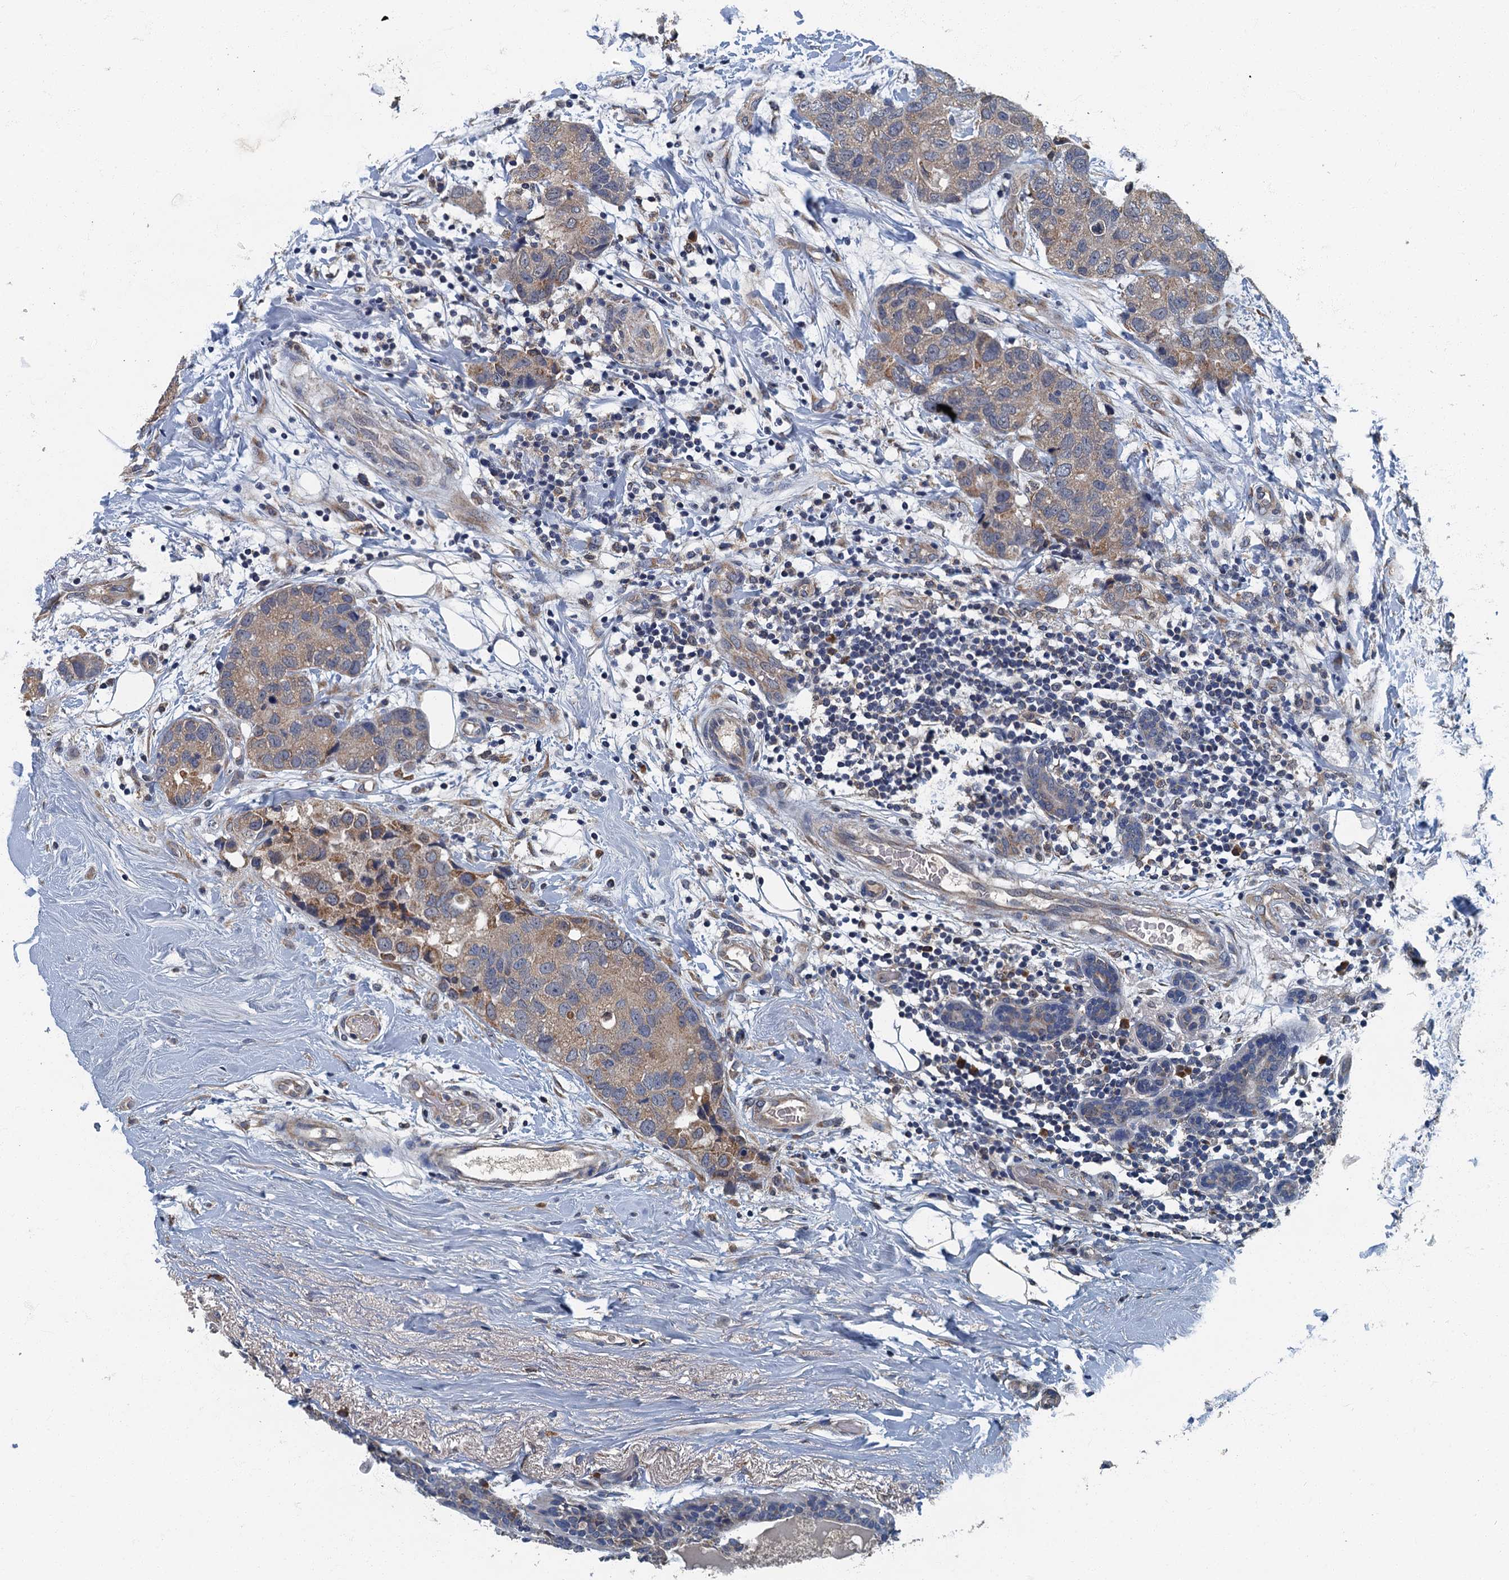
{"staining": {"intensity": "weak", "quantity": ">75%", "location": "cytoplasmic/membranous"}, "tissue": "breast cancer", "cell_type": "Tumor cells", "image_type": "cancer", "snomed": [{"axis": "morphology", "description": "Duct carcinoma"}, {"axis": "topography", "description": "Breast"}], "caption": "Weak cytoplasmic/membranous staining for a protein is identified in about >75% of tumor cells of intraductal carcinoma (breast) using immunohistochemistry (IHC).", "gene": "DDX49", "patient": {"sex": "female", "age": 62}}